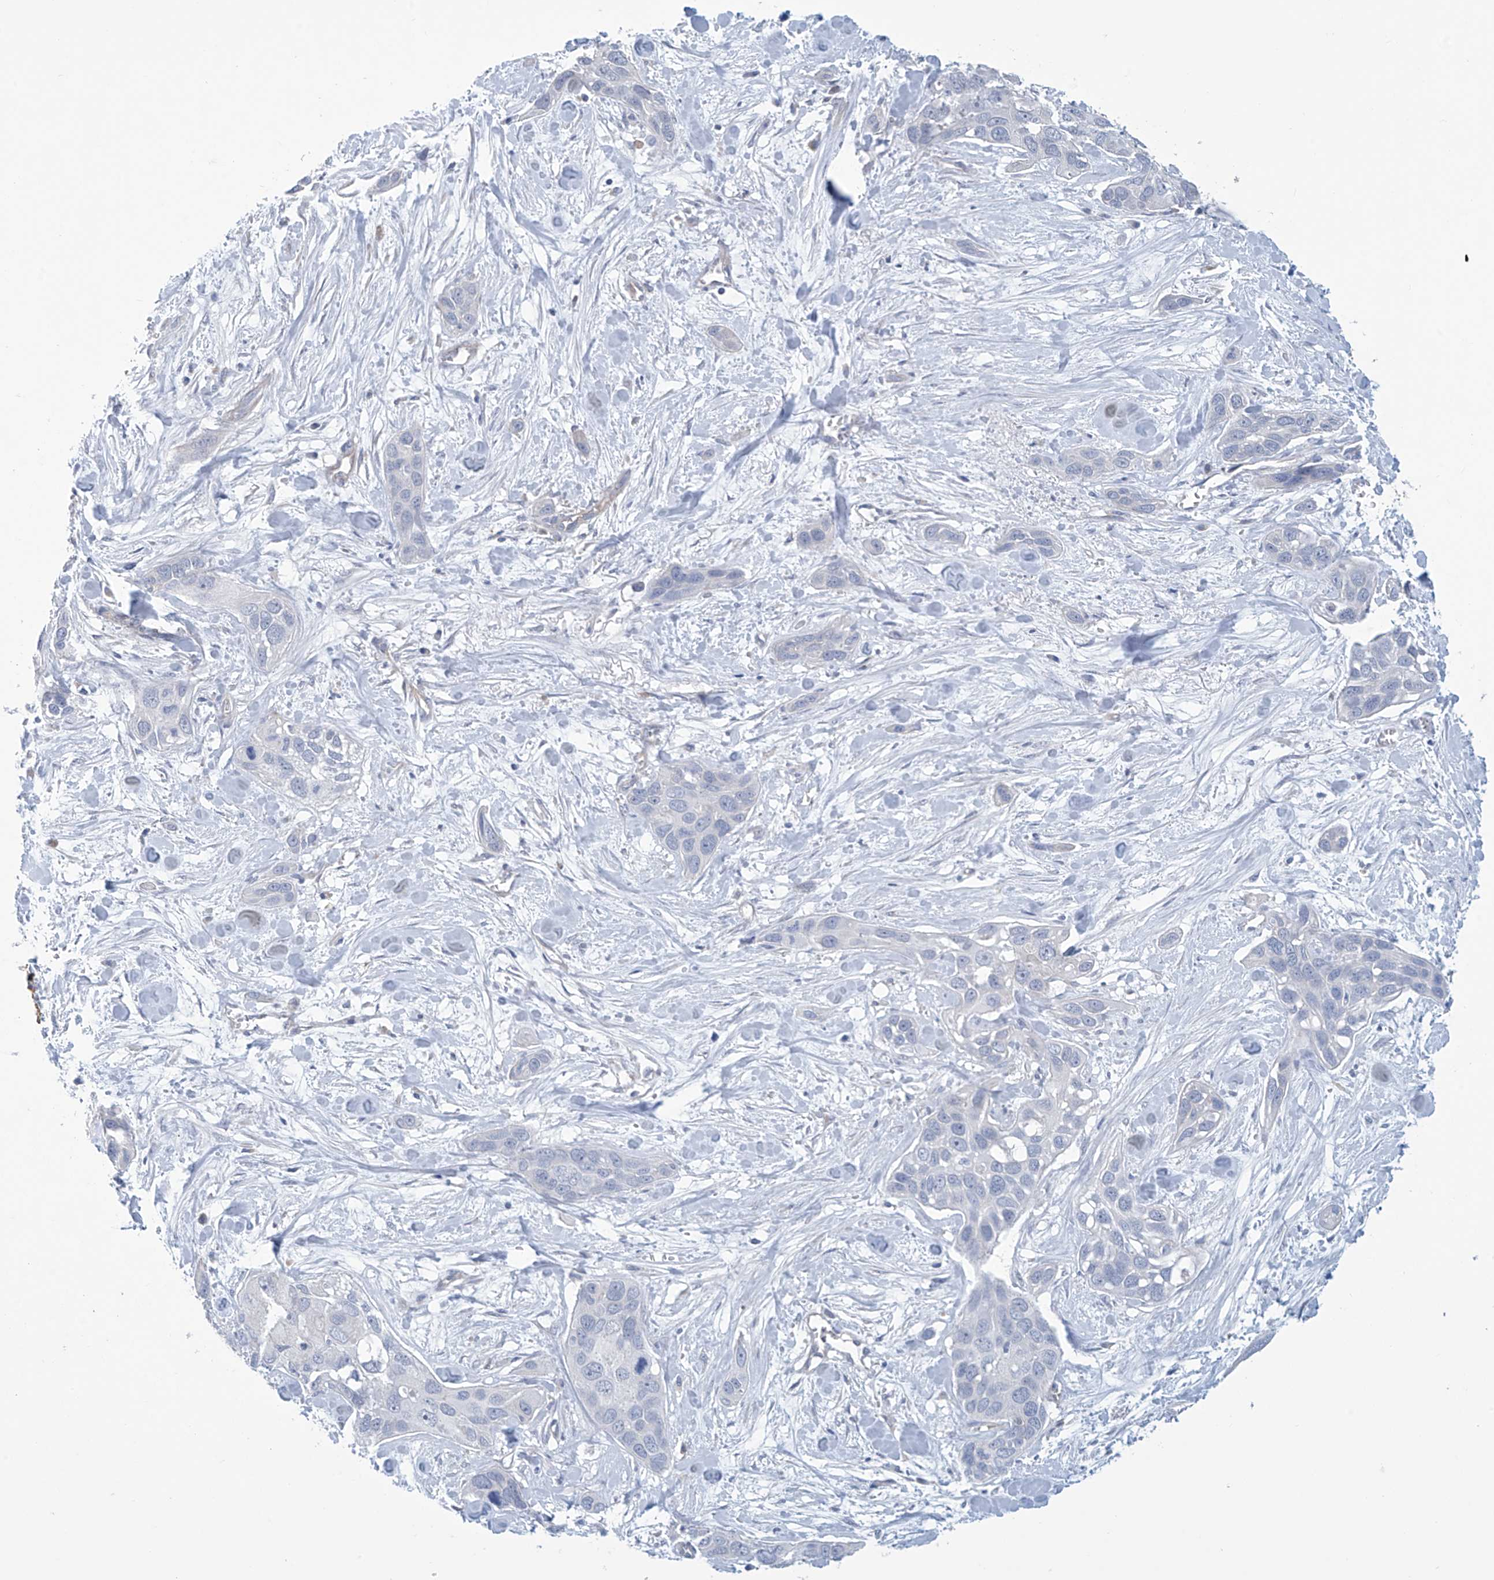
{"staining": {"intensity": "negative", "quantity": "none", "location": "none"}, "tissue": "pancreatic cancer", "cell_type": "Tumor cells", "image_type": "cancer", "snomed": [{"axis": "morphology", "description": "Adenocarcinoma, NOS"}, {"axis": "topography", "description": "Pancreas"}], "caption": "A high-resolution histopathology image shows IHC staining of pancreatic adenocarcinoma, which exhibits no significant positivity in tumor cells. Brightfield microscopy of immunohistochemistry stained with DAB (brown) and hematoxylin (blue), captured at high magnification.", "gene": "ABHD13", "patient": {"sex": "female", "age": 60}}